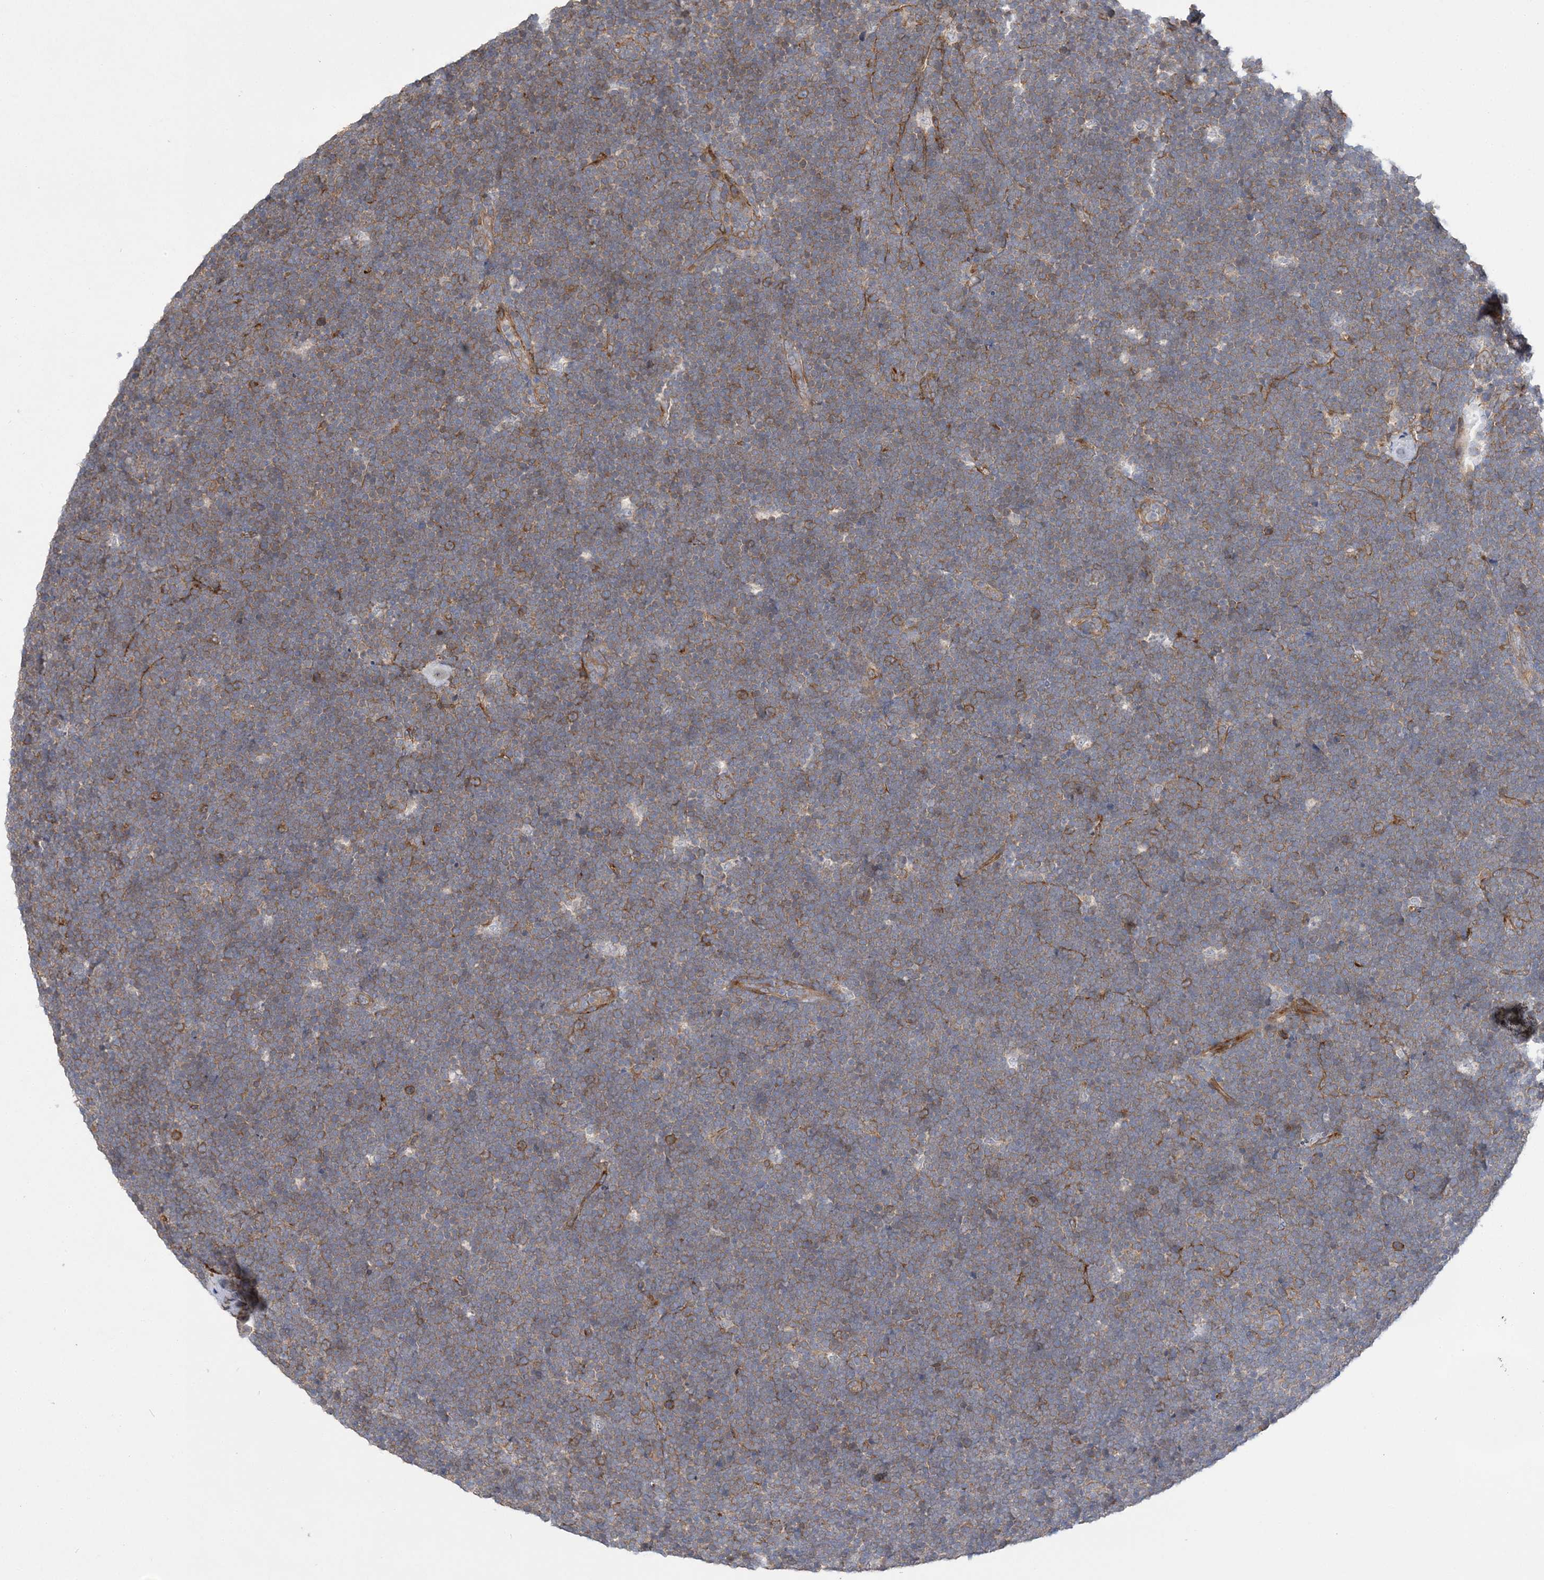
{"staining": {"intensity": "moderate", "quantity": "<25%", "location": "cytoplasmic/membranous"}, "tissue": "lymphoma", "cell_type": "Tumor cells", "image_type": "cancer", "snomed": [{"axis": "morphology", "description": "Malignant lymphoma, non-Hodgkin's type, High grade"}, {"axis": "topography", "description": "Lymph node"}], "caption": "Moderate cytoplasmic/membranous positivity is appreciated in about <25% of tumor cells in malignant lymphoma, non-Hodgkin's type (high-grade).", "gene": "MAP4K5", "patient": {"sex": "male", "age": 13}}